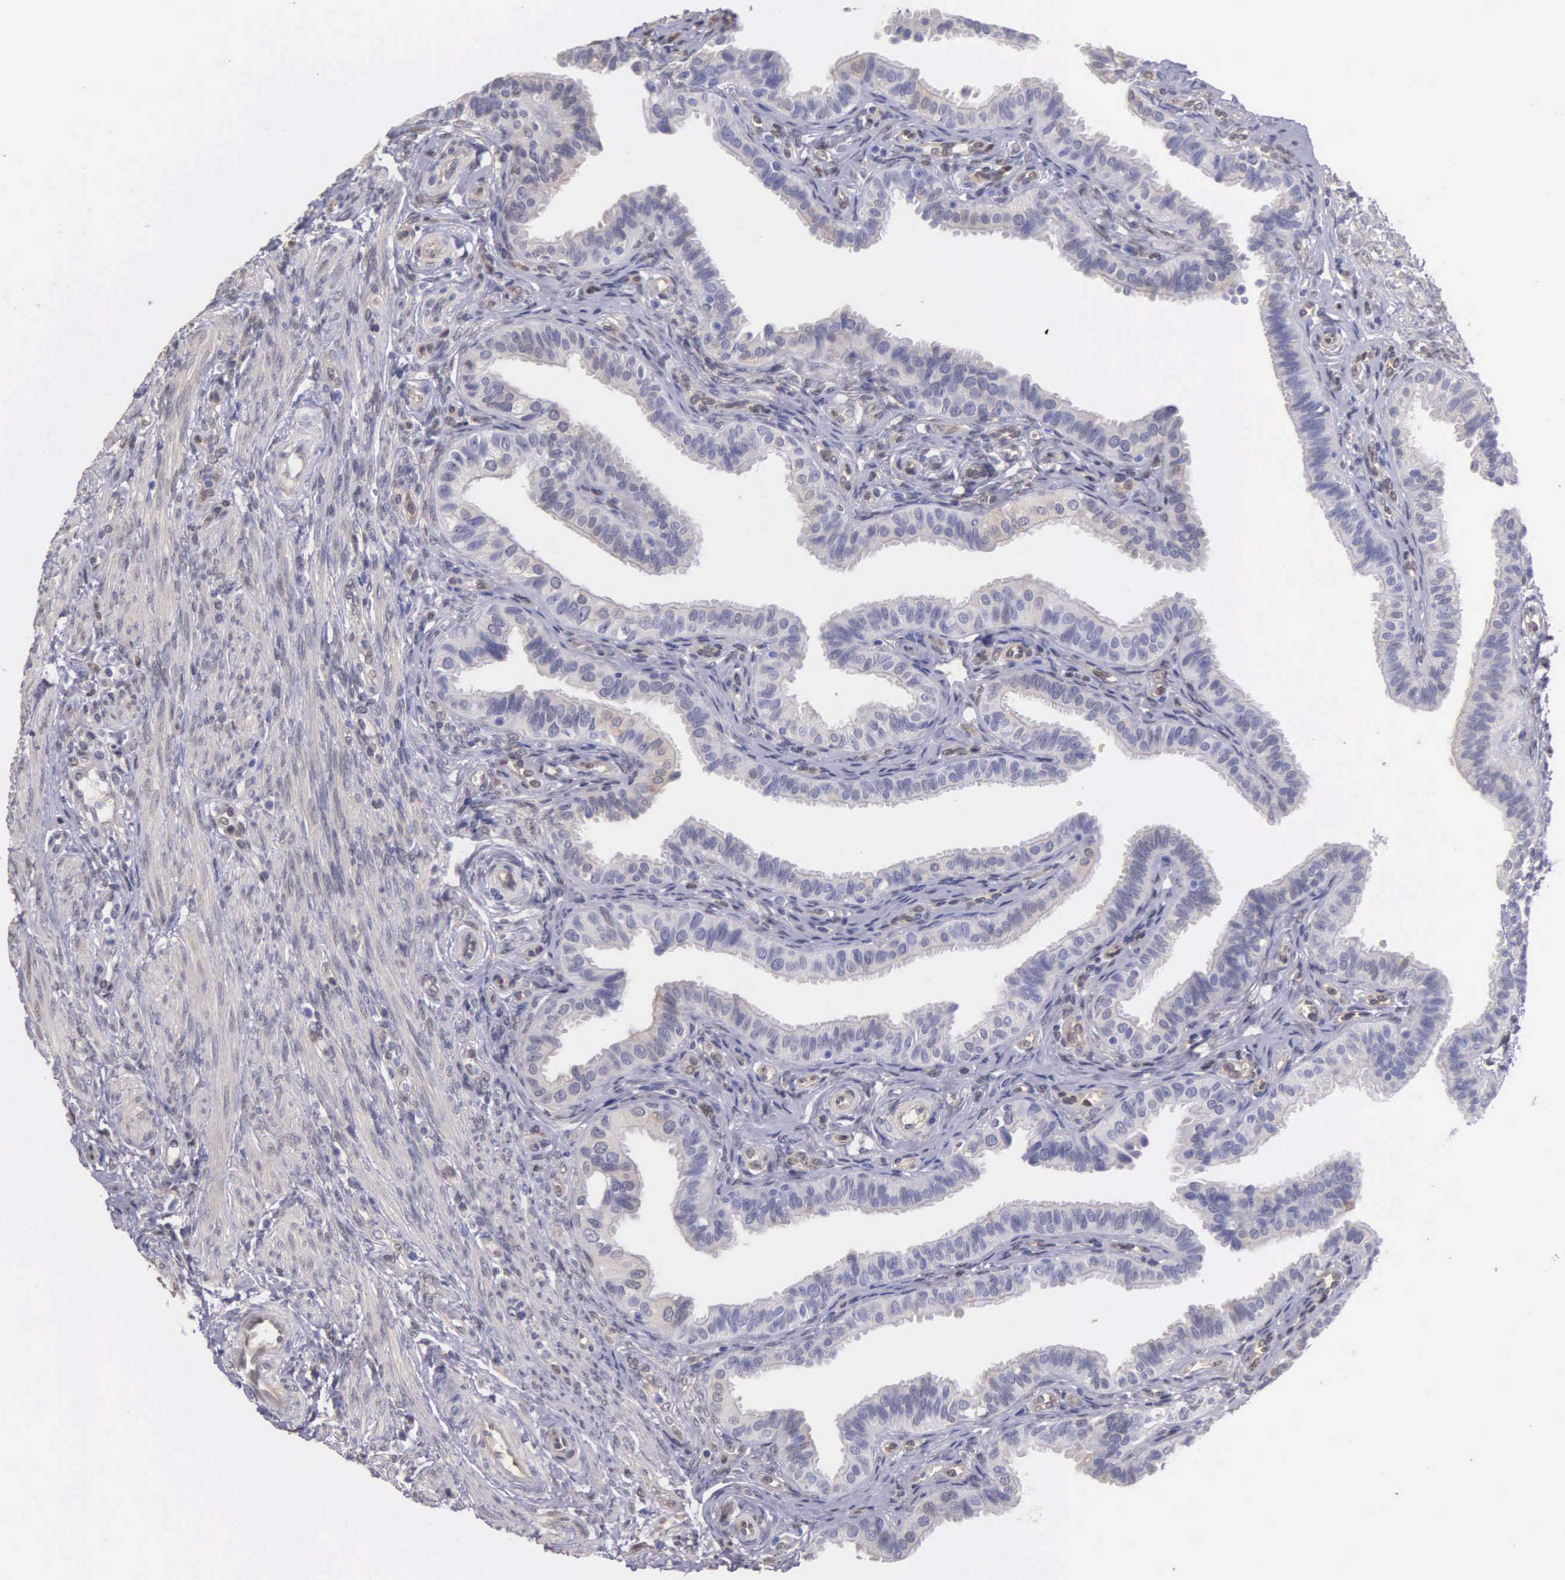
{"staining": {"intensity": "negative", "quantity": "none", "location": "none"}, "tissue": "fallopian tube", "cell_type": "Glandular cells", "image_type": "normal", "snomed": [{"axis": "morphology", "description": "Normal tissue, NOS"}, {"axis": "topography", "description": "Fallopian tube"}], "caption": "Protein analysis of unremarkable fallopian tube shows no significant expression in glandular cells. (DAB (3,3'-diaminobenzidine) IHC, high magnification).", "gene": "GSTT2B", "patient": {"sex": "female", "age": 42}}